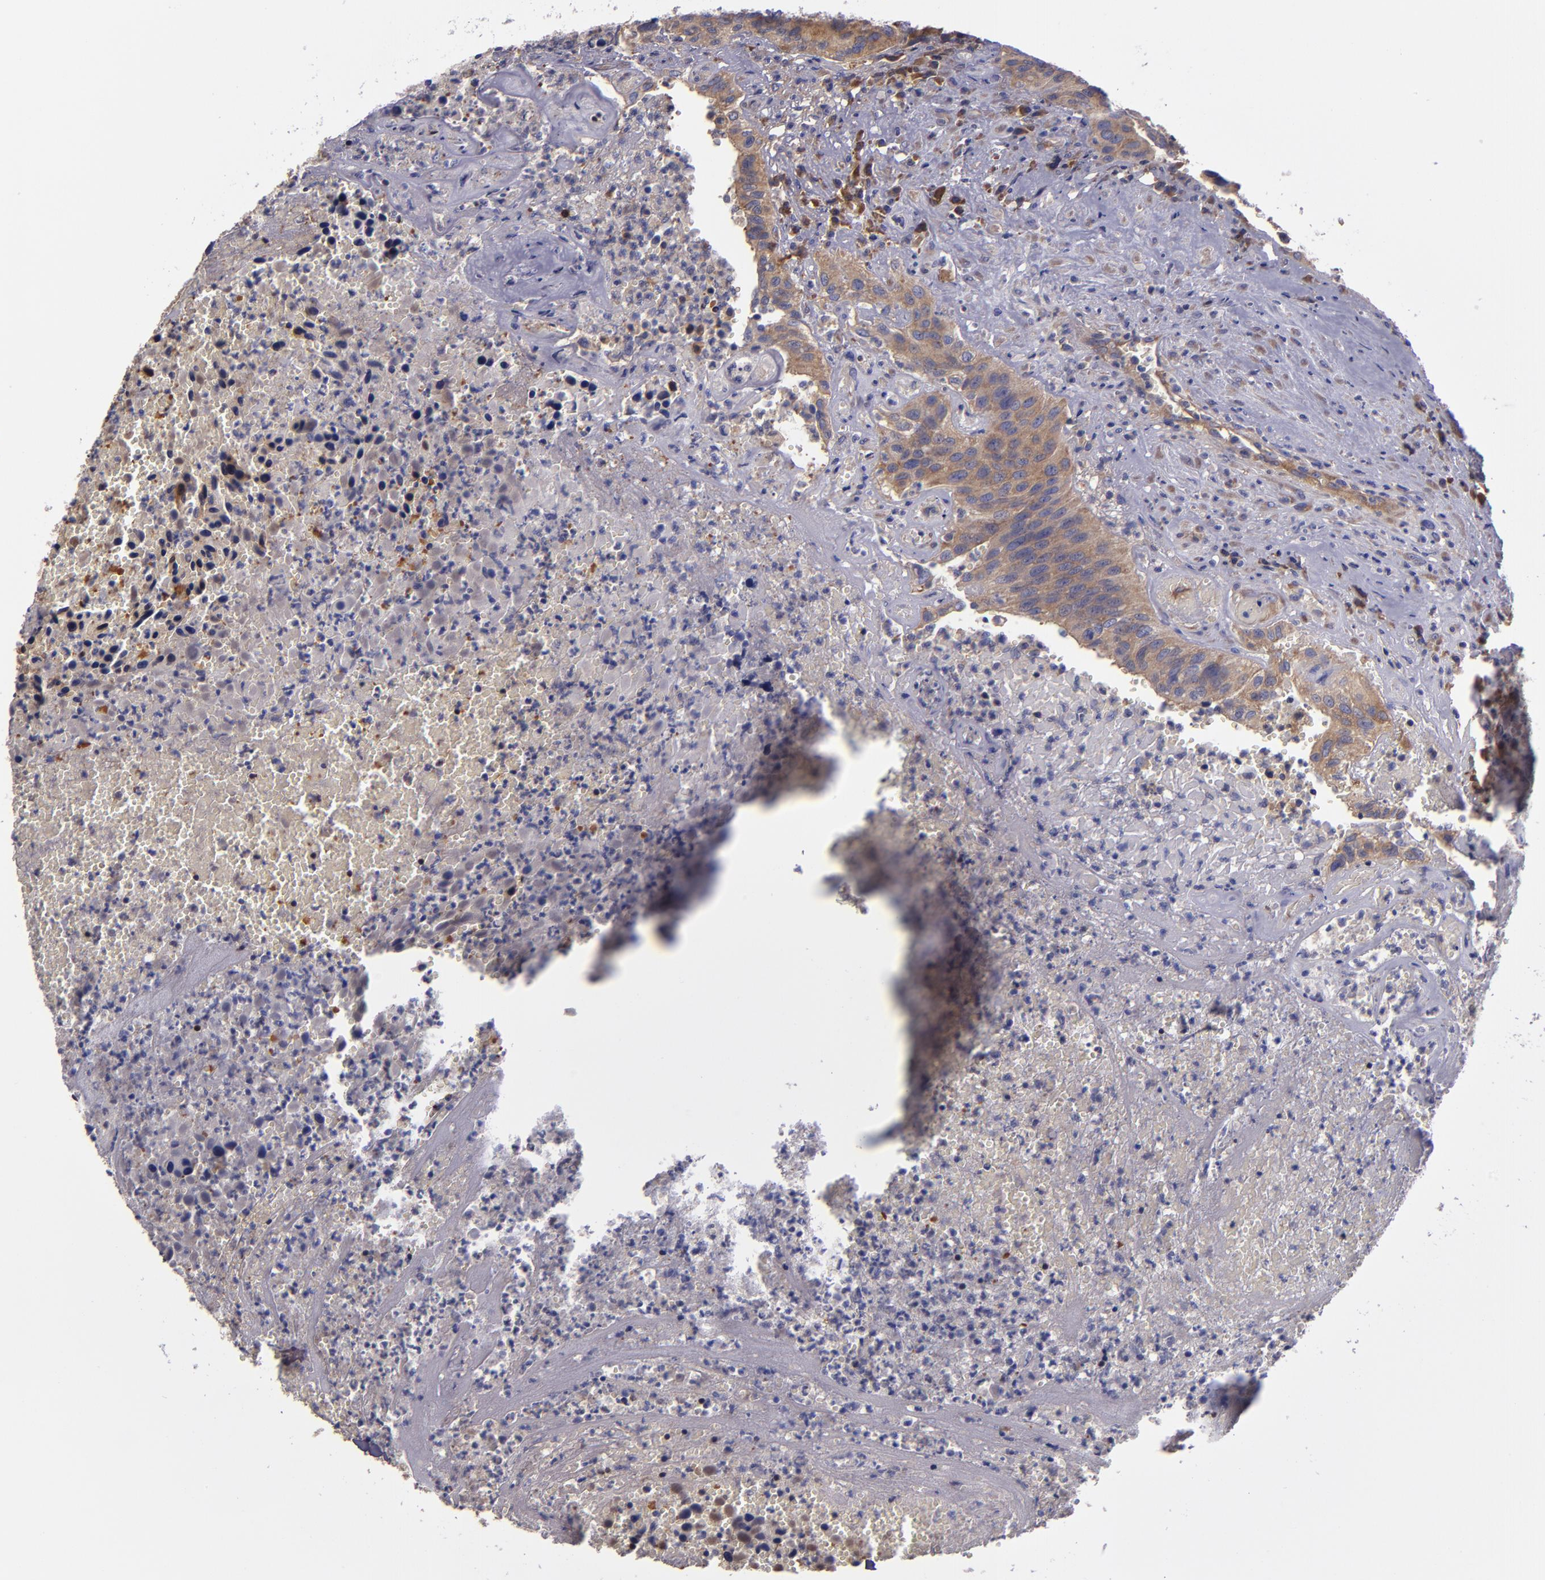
{"staining": {"intensity": "weak", "quantity": ">75%", "location": "cytoplasmic/membranous"}, "tissue": "urothelial cancer", "cell_type": "Tumor cells", "image_type": "cancer", "snomed": [{"axis": "morphology", "description": "Urothelial carcinoma, High grade"}, {"axis": "topography", "description": "Urinary bladder"}], "caption": "Human high-grade urothelial carcinoma stained with a brown dye demonstrates weak cytoplasmic/membranous positive staining in about >75% of tumor cells.", "gene": "CARS1", "patient": {"sex": "male", "age": 66}}